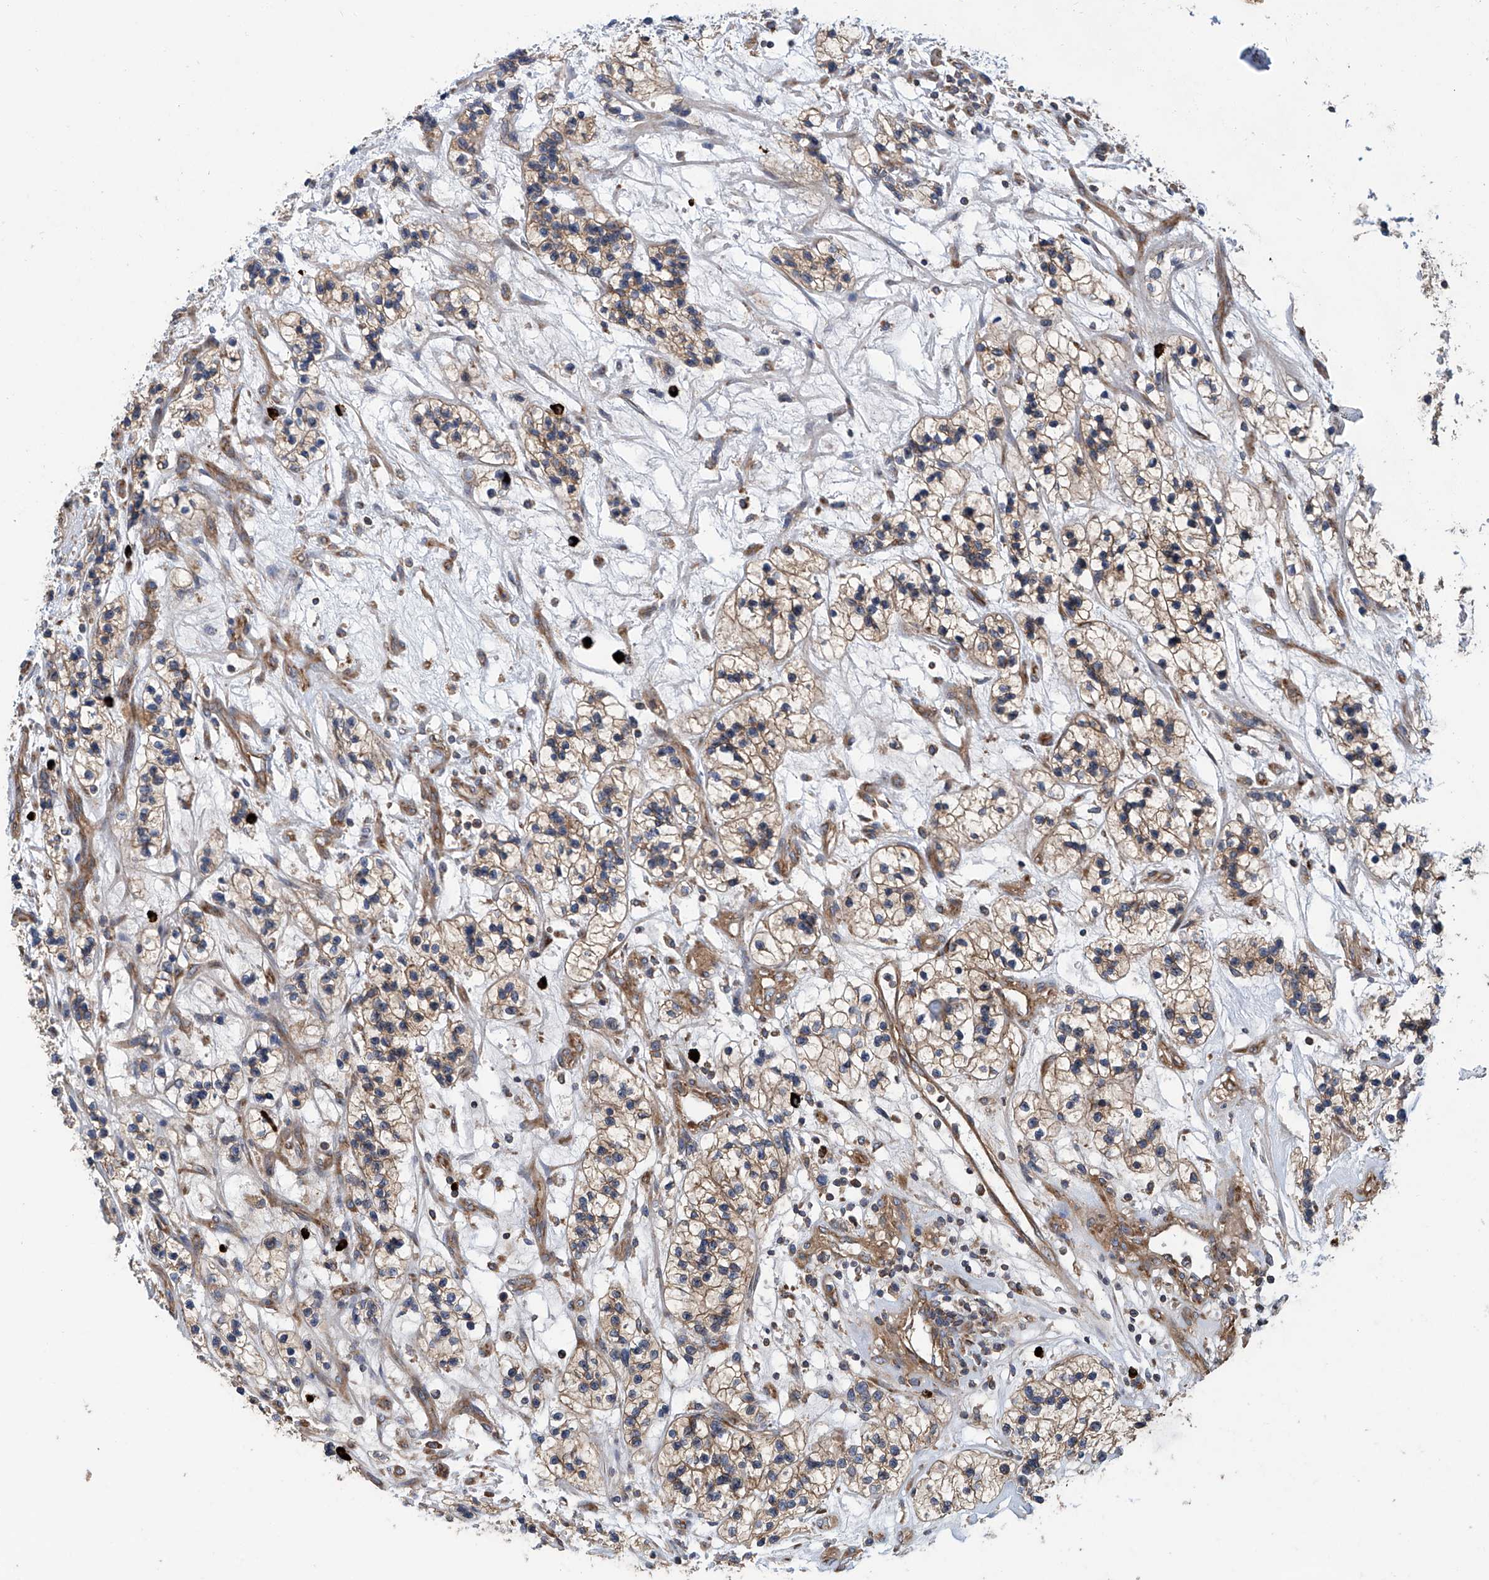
{"staining": {"intensity": "moderate", "quantity": ">75%", "location": "cytoplasmic/membranous"}, "tissue": "renal cancer", "cell_type": "Tumor cells", "image_type": "cancer", "snomed": [{"axis": "morphology", "description": "Adenocarcinoma, NOS"}, {"axis": "topography", "description": "Kidney"}], "caption": "Approximately >75% of tumor cells in renal cancer (adenocarcinoma) reveal moderate cytoplasmic/membranous protein staining as visualized by brown immunohistochemical staining.", "gene": "SENP2", "patient": {"sex": "female", "age": 57}}